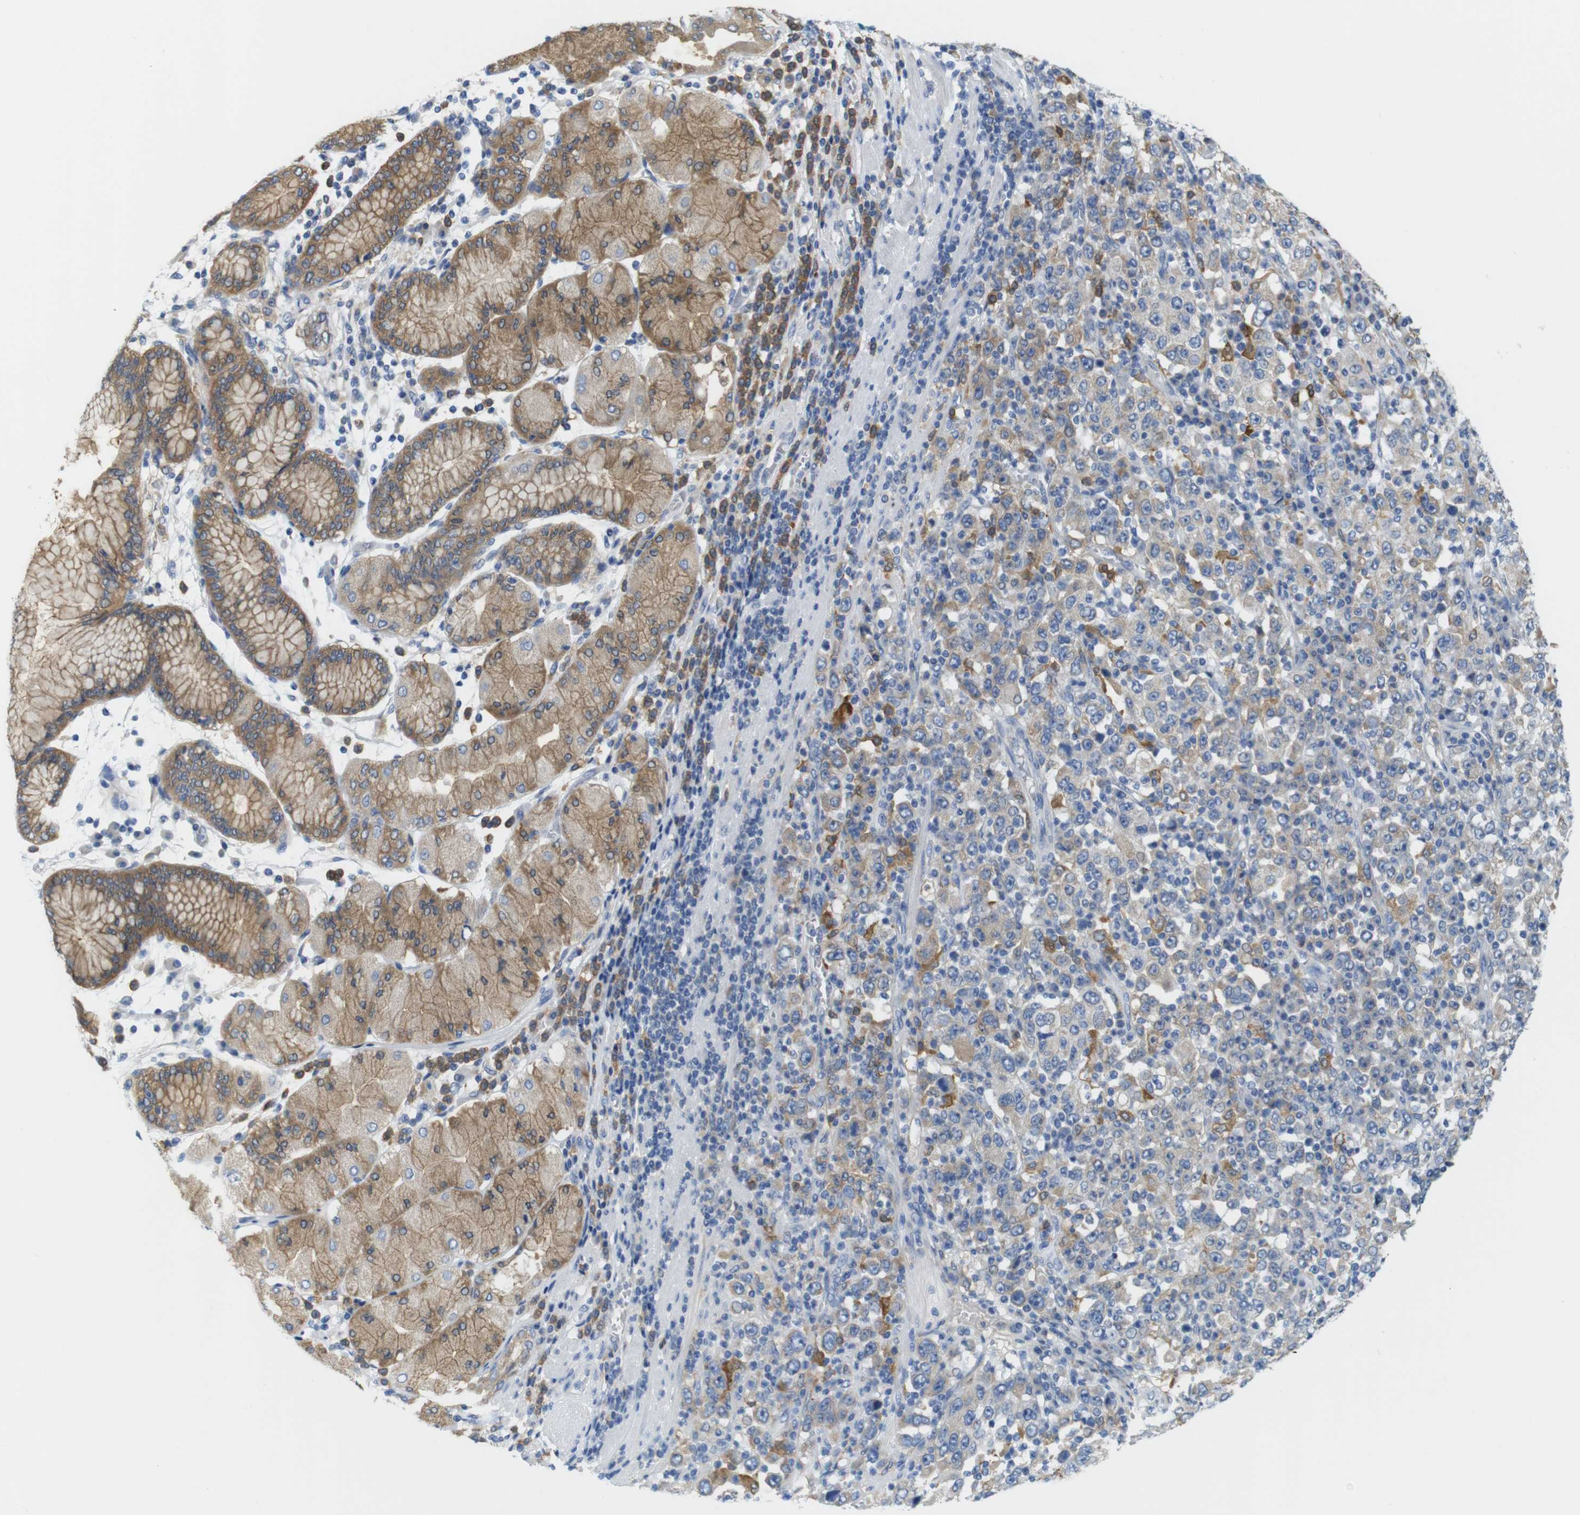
{"staining": {"intensity": "weak", "quantity": "<25%", "location": "cytoplasmic/membranous"}, "tissue": "stomach cancer", "cell_type": "Tumor cells", "image_type": "cancer", "snomed": [{"axis": "morphology", "description": "Normal tissue, NOS"}, {"axis": "morphology", "description": "Adenocarcinoma, NOS"}, {"axis": "topography", "description": "Stomach, upper"}, {"axis": "topography", "description": "Stomach"}], "caption": "Immunohistochemistry of stomach cancer (adenocarcinoma) shows no positivity in tumor cells.", "gene": "NEBL", "patient": {"sex": "male", "age": 59}}